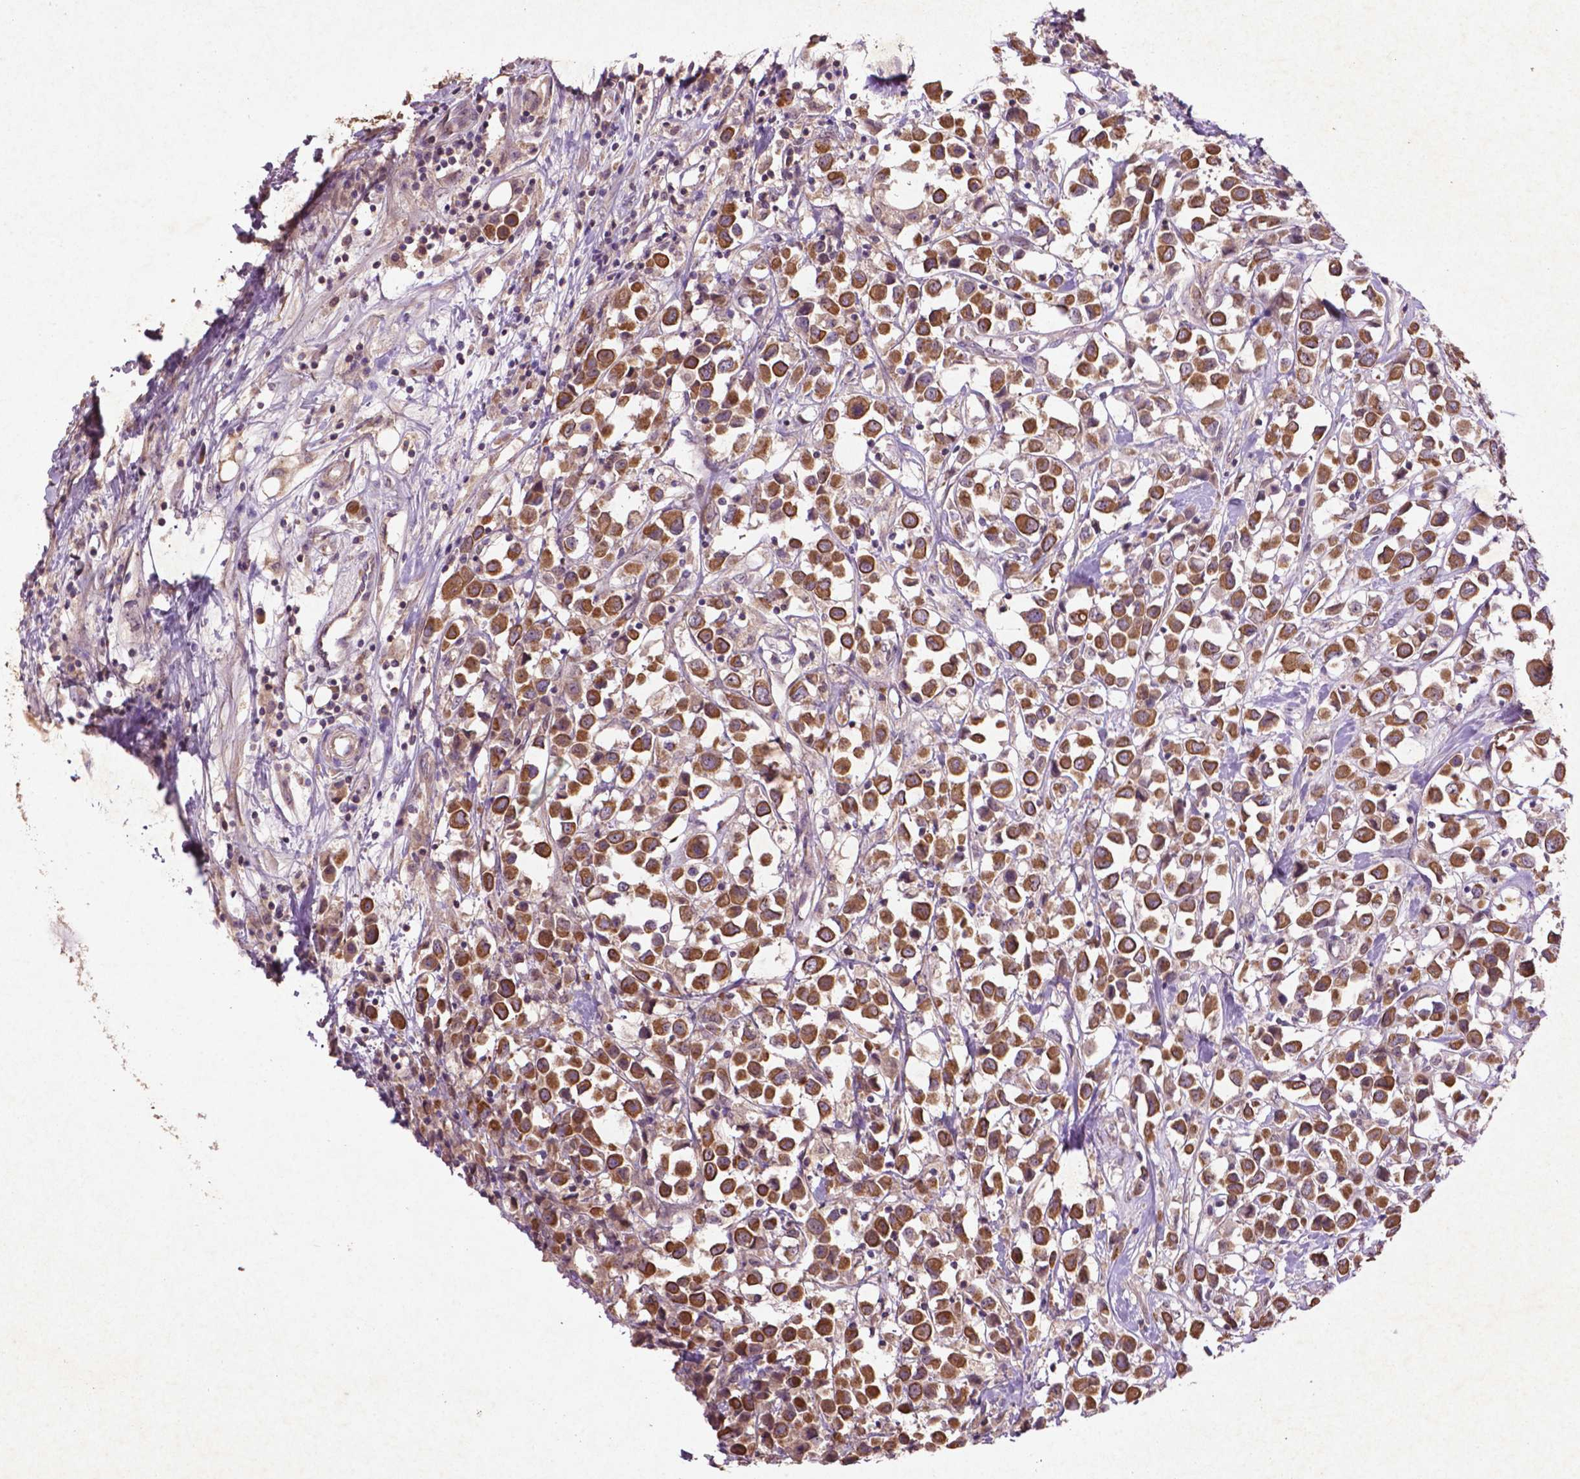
{"staining": {"intensity": "strong", "quantity": ">75%", "location": "cytoplasmic/membranous"}, "tissue": "breast cancer", "cell_type": "Tumor cells", "image_type": "cancer", "snomed": [{"axis": "morphology", "description": "Duct carcinoma"}, {"axis": "topography", "description": "Breast"}], "caption": "Immunohistochemistry staining of breast invasive ductal carcinoma, which shows high levels of strong cytoplasmic/membranous staining in about >75% of tumor cells indicating strong cytoplasmic/membranous protein expression. The staining was performed using DAB (brown) for protein detection and nuclei were counterstained in hematoxylin (blue).", "gene": "COQ2", "patient": {"sex": "female", "age": 61}}